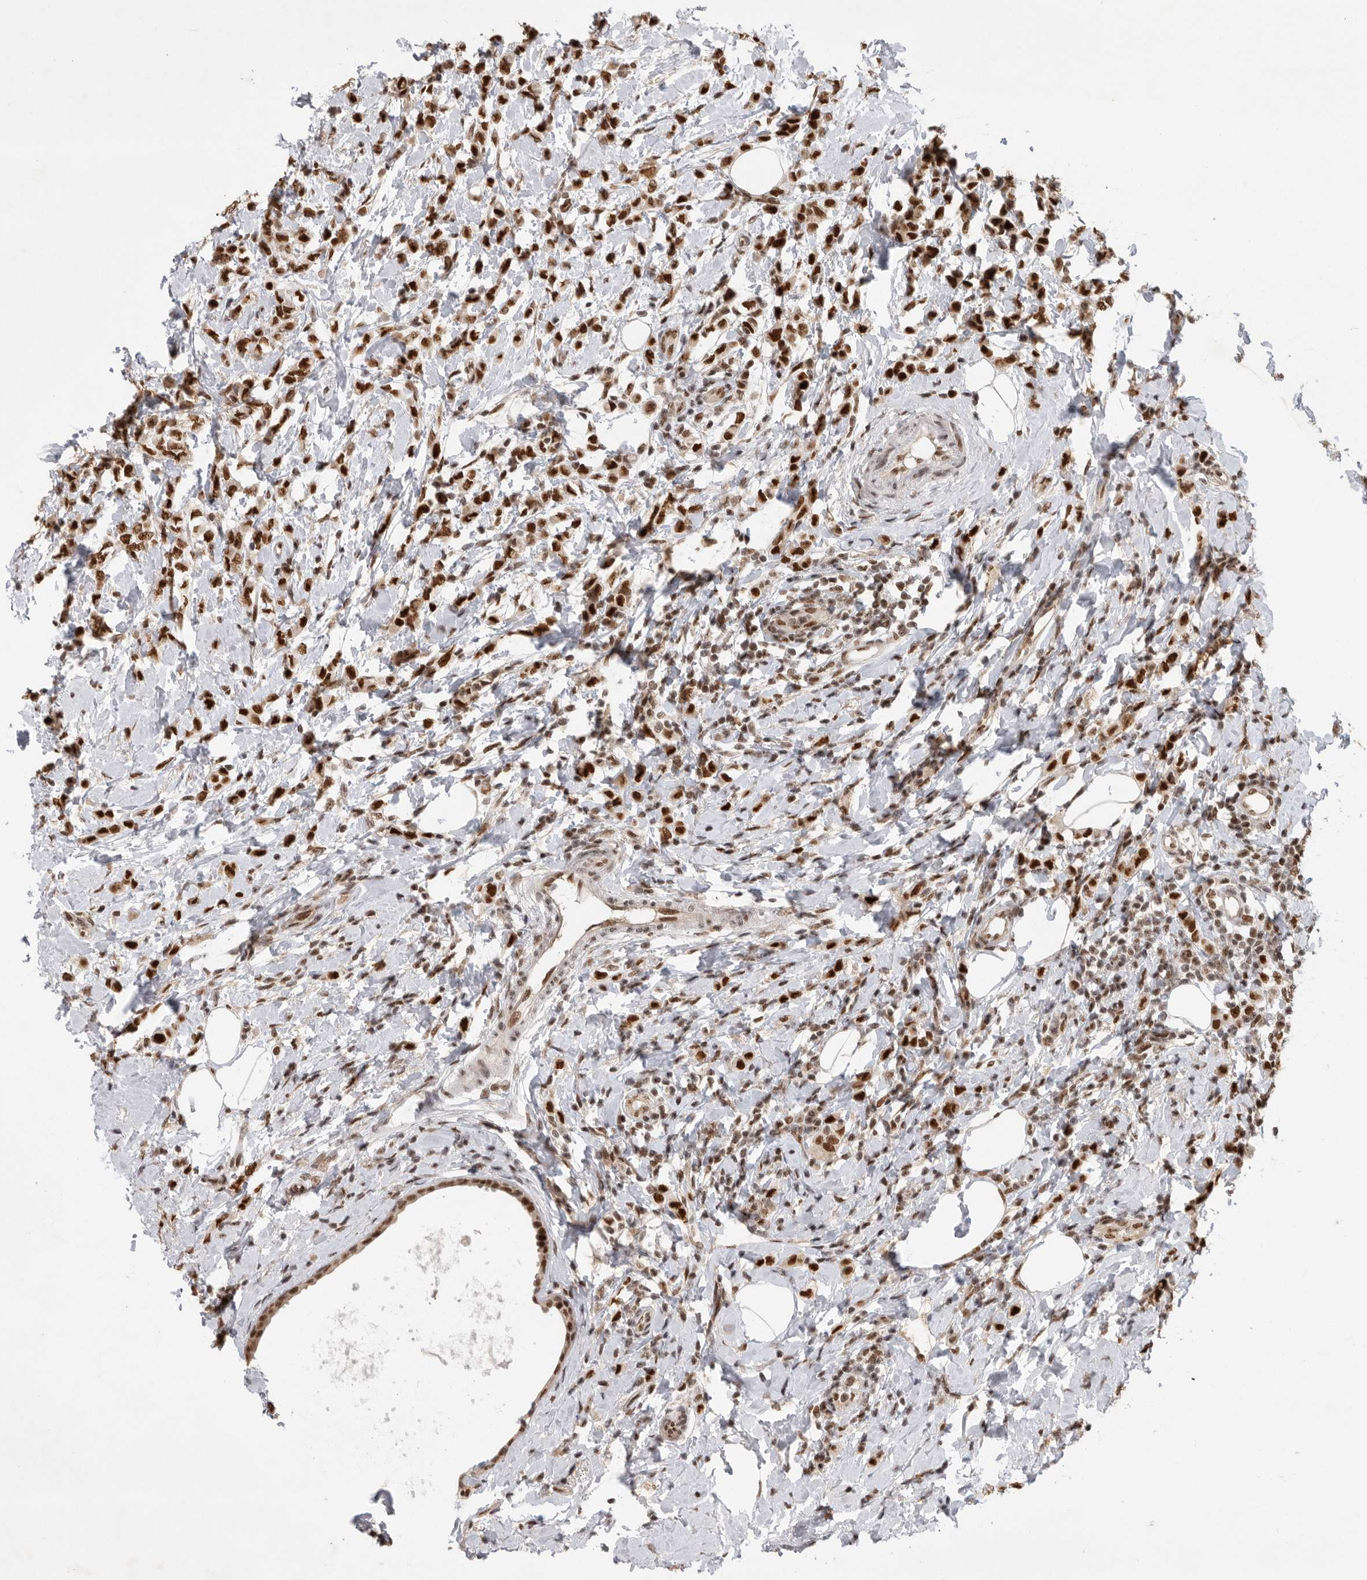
{"staining": {"intensity": "strong", "quantity": ">75%", "location": "nuclear"}, "tissue": "breast cancer", "cell_type": "Tumor cells", "image_type": "cancer", "snomed": [{"axis": "morphology", "description": "Lobular carcinoma"}, {"axis": "topography", "description": "Breast"}], "caption": "Human lobular carcinoma (breast) stained with a brown dye shows strong nuclear positive positivity in about >75% of tumor cells.", "gene": "ZNF830", "patient": {"sex": "female", "age": 47}}